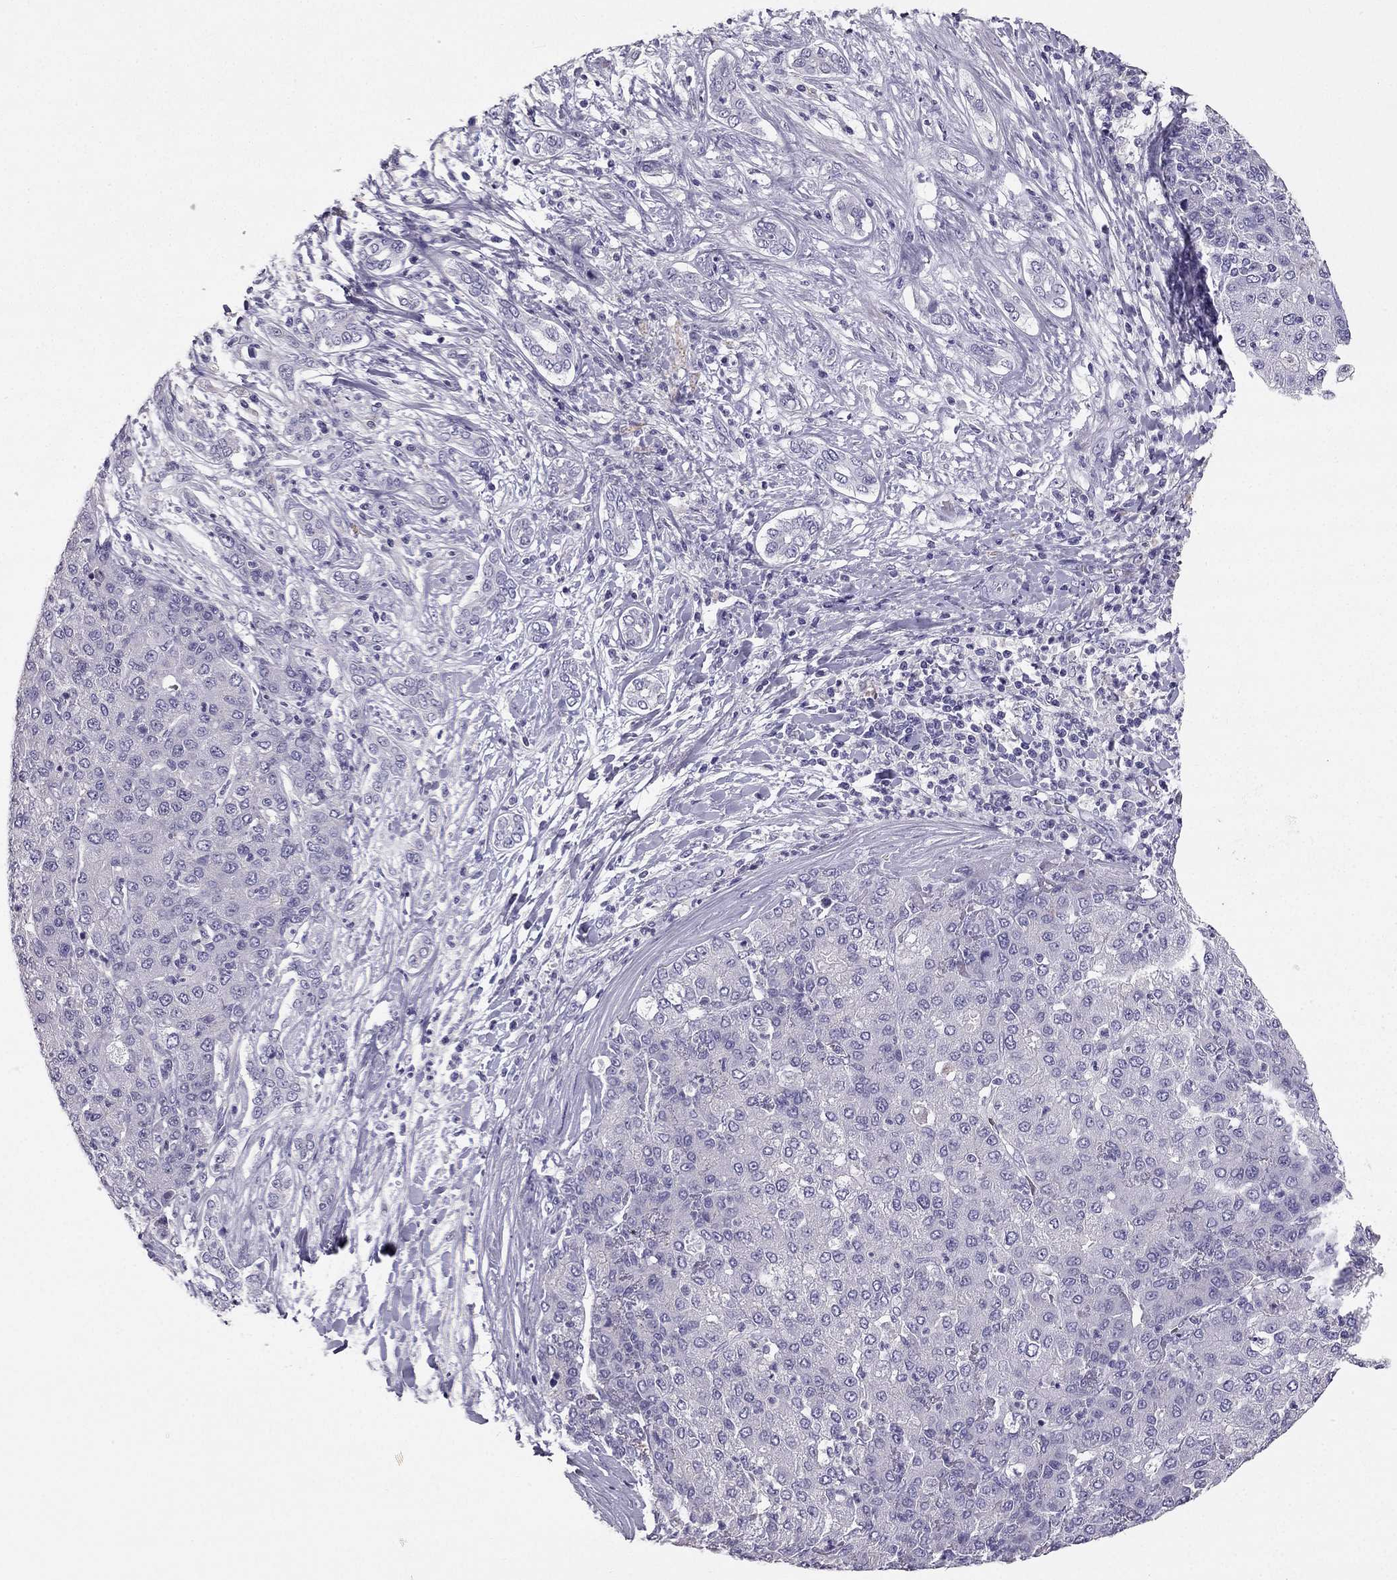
{"staining": {"intensity": "negative", "quantity": "none", "location": "none"}, "tissue": "liver cancer", "cell_type": "Tumor cells", "image_type": "cancer", "snomed": [{"axis": "morphology", "description": "Carcinoma, Hepatocellular, NOS"}, {"axis": "topography", "description": "Liver"}], "caption": "DAB (3,3'-diaminobenzidine) immunohistochemical staining of human hepatocellular carcinoma (liver) reveals no significant staining in tumor cells.", "gene": "LMTK3", "patient": {"sex": "male", "age": 65}}